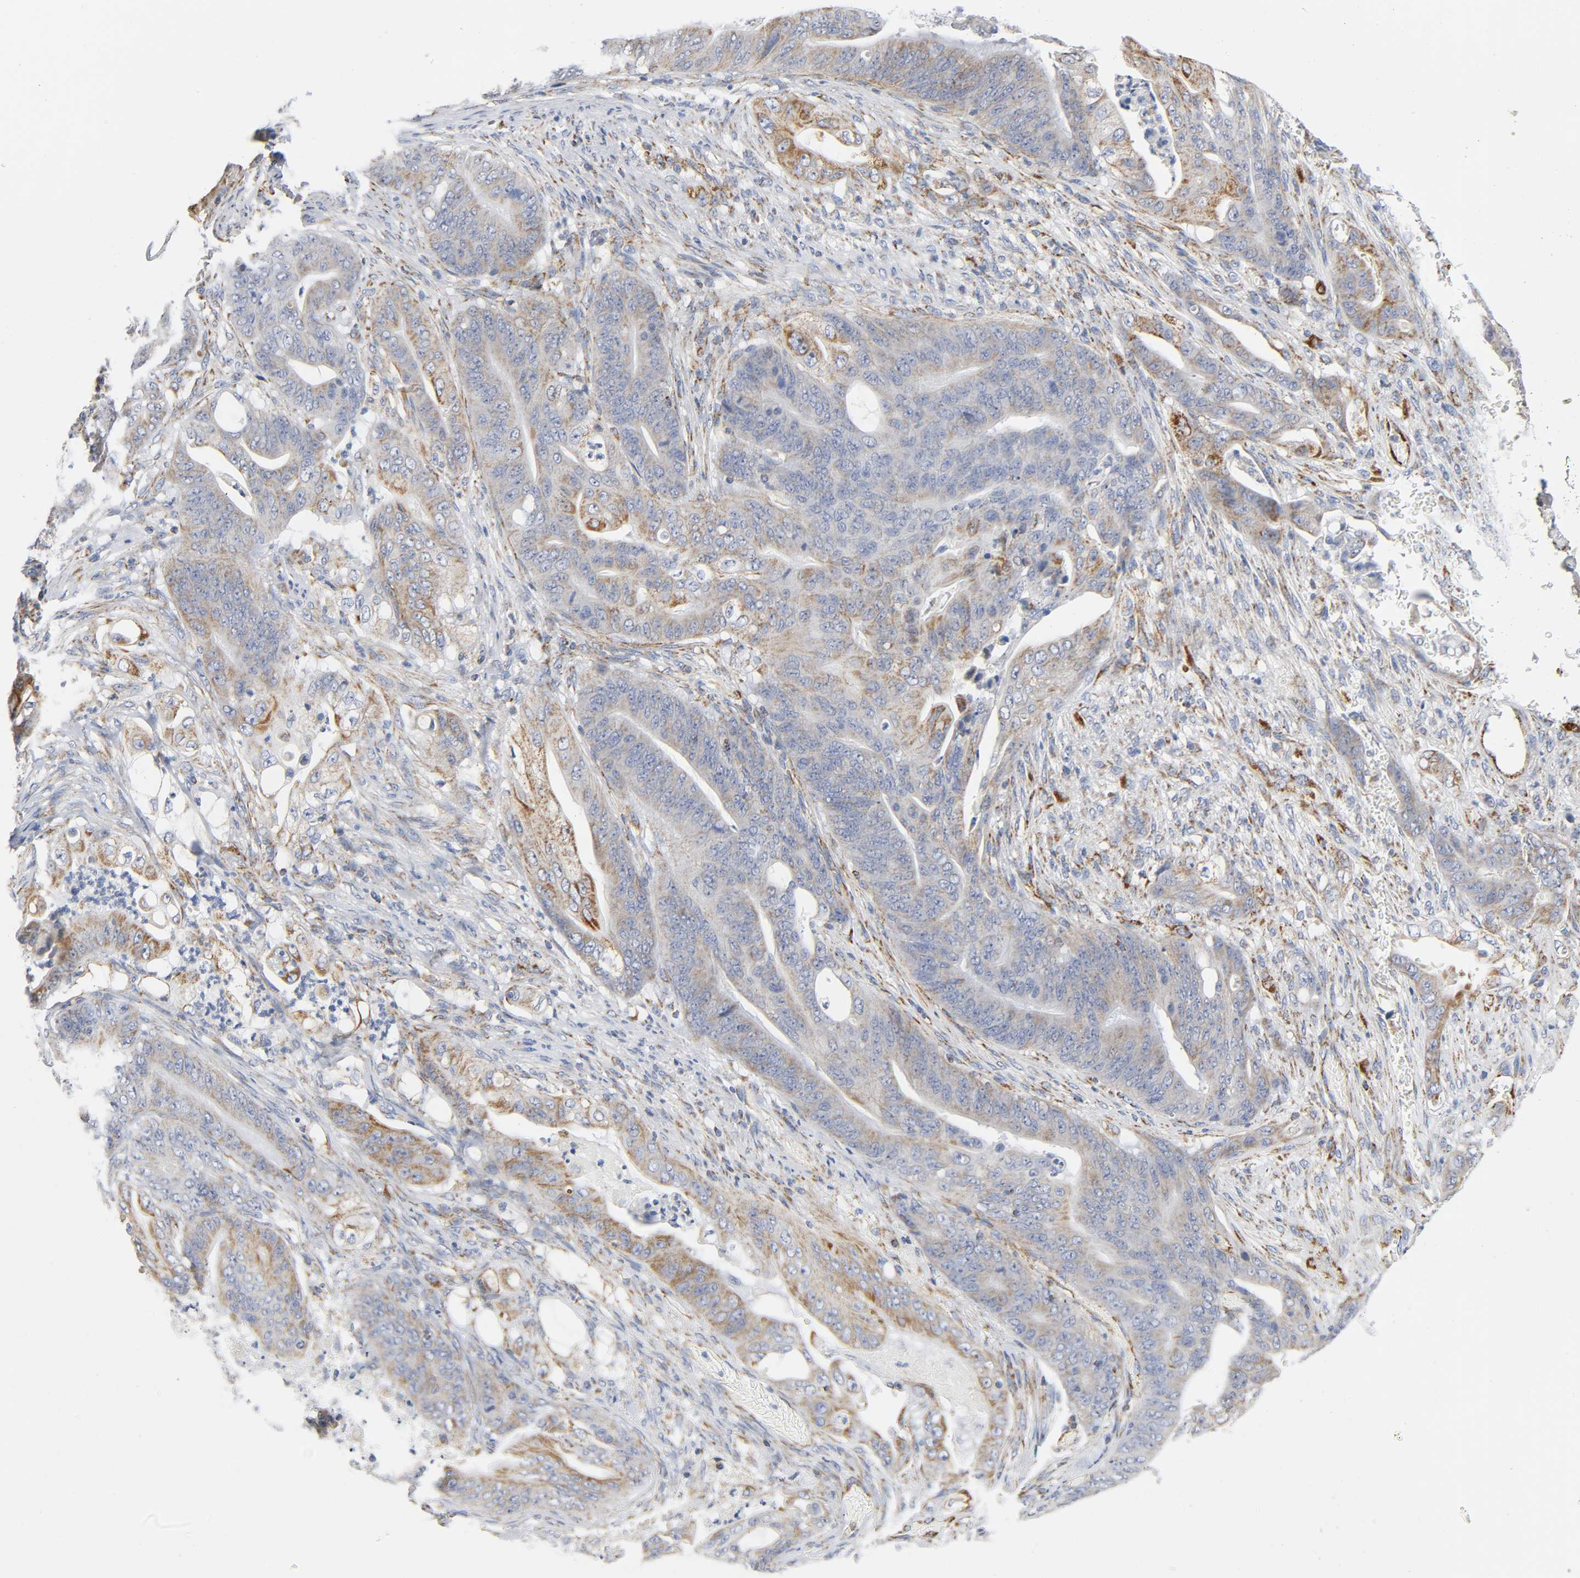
{"staining": {"intensity": "moderate", "quantity": ">75%", "location": "cytoplasmic/membranous"}, "tissue": "stomach cancer", "cell_type": "Tumor cells", "image_type": "cancer", "snomed": [{"axis": "morphology", "description": "Adenocarcinoma, NOS"}, {"axis": "topography", "description": "Stomach, lower"}], "caption": "Immunohistochemistry photomicrograph of stomach cancer stained for a protein (brown), which exhibits medium levels of moderate cytoplasmic/membranous staining in approximately >75% of tumor cells.", "gene": "BAK1", "patient": {"sex": "female", "age": 71}}